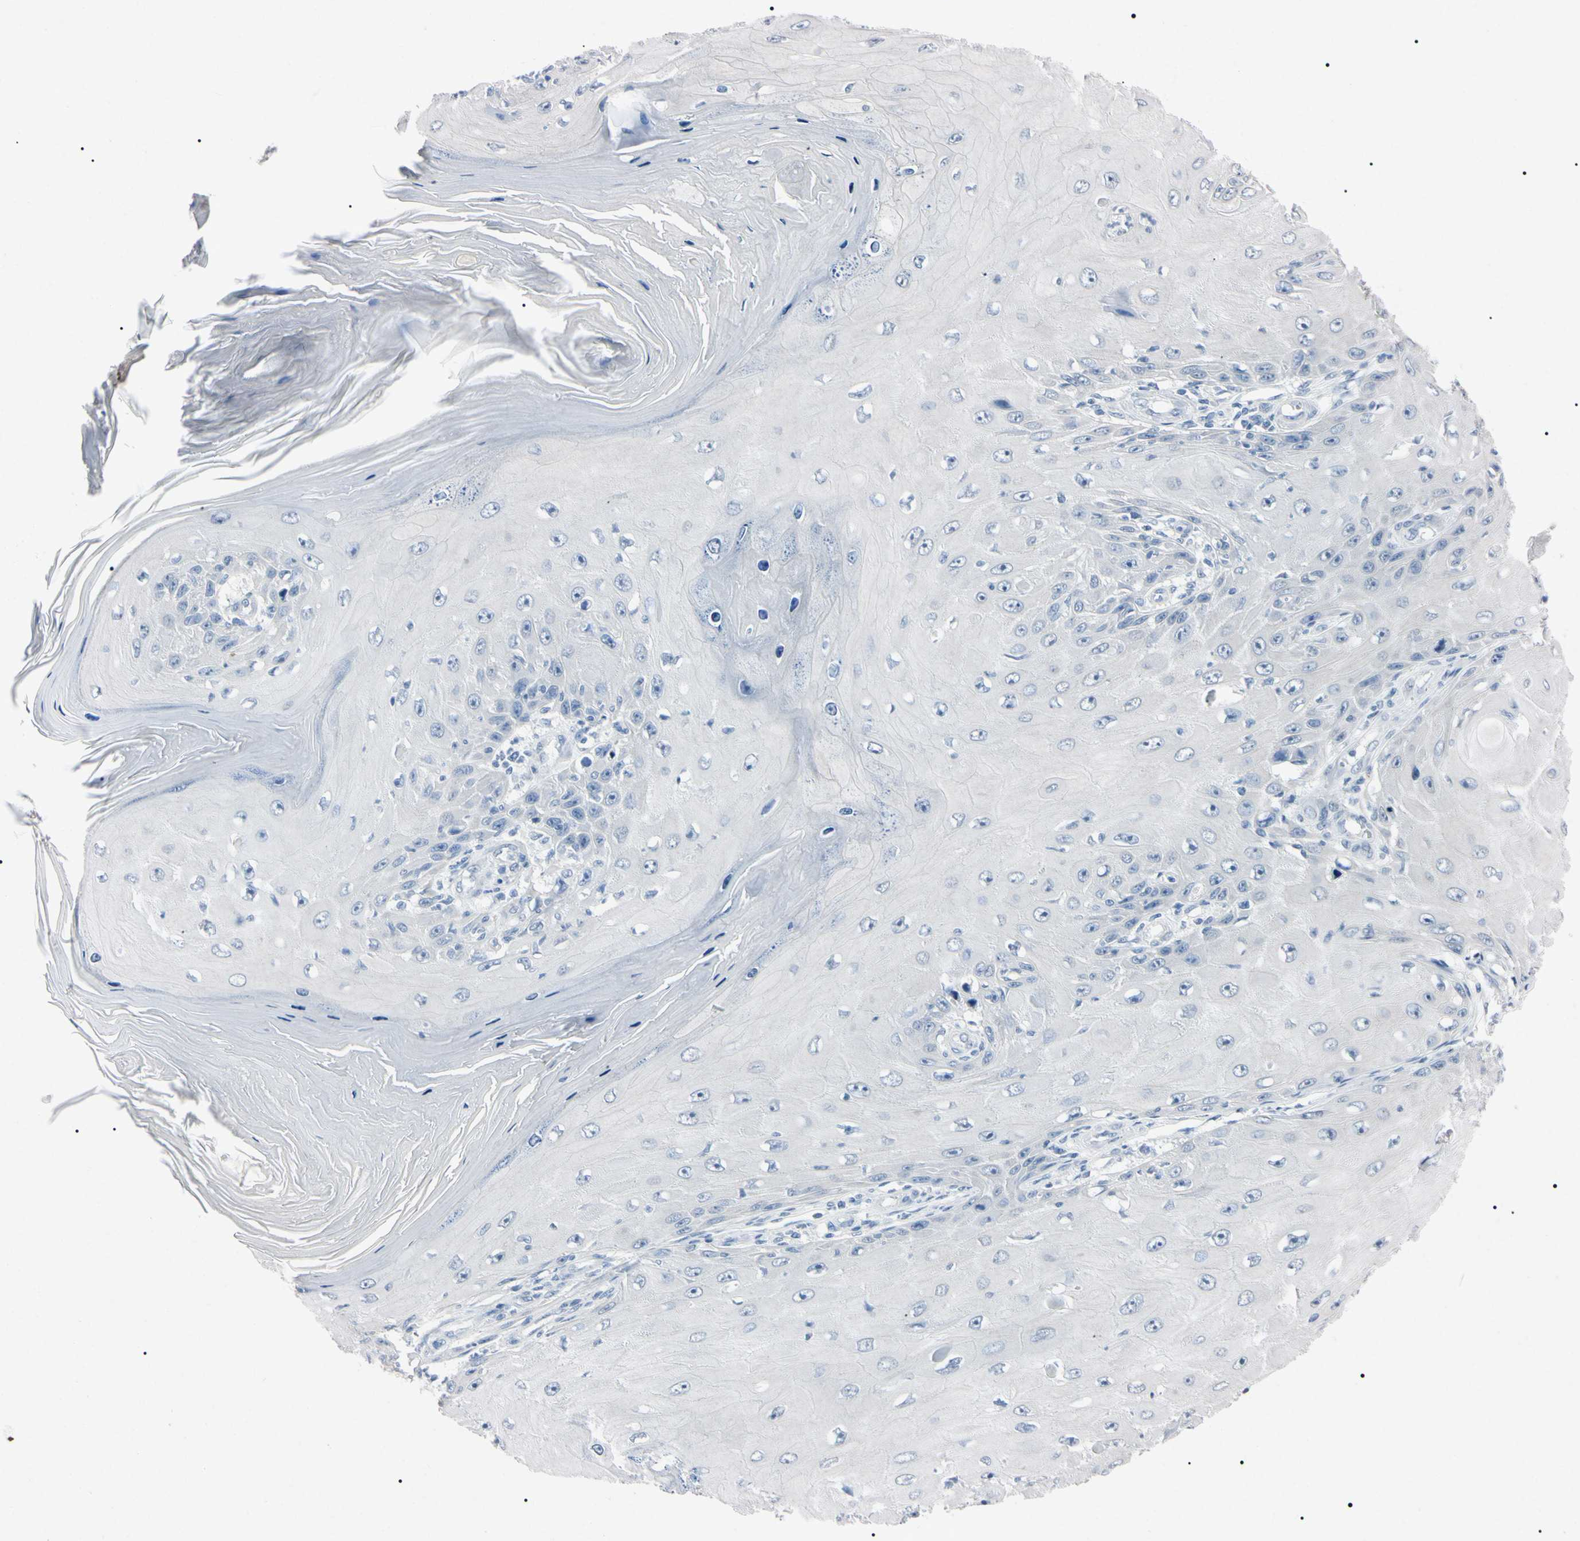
{"staining": {"intensity": "negative", "quantity": "none", "location": "none"}, "tissue": "skin cancer", "cell_type": "Tumor cells", "image_type": "cancer", "snomed": [{"axis": "morphology", "description": "Squamous cell carcinoma, NOS"}, {"axis": "topography", "description": "Skin"}], "caption": "Immunohistochemistry (IHC) of skin squamous cell carcinoma exhibits no expression in tumor cells.", "gene": "ELN", "patient": {"sex": "female", "age": 73}}